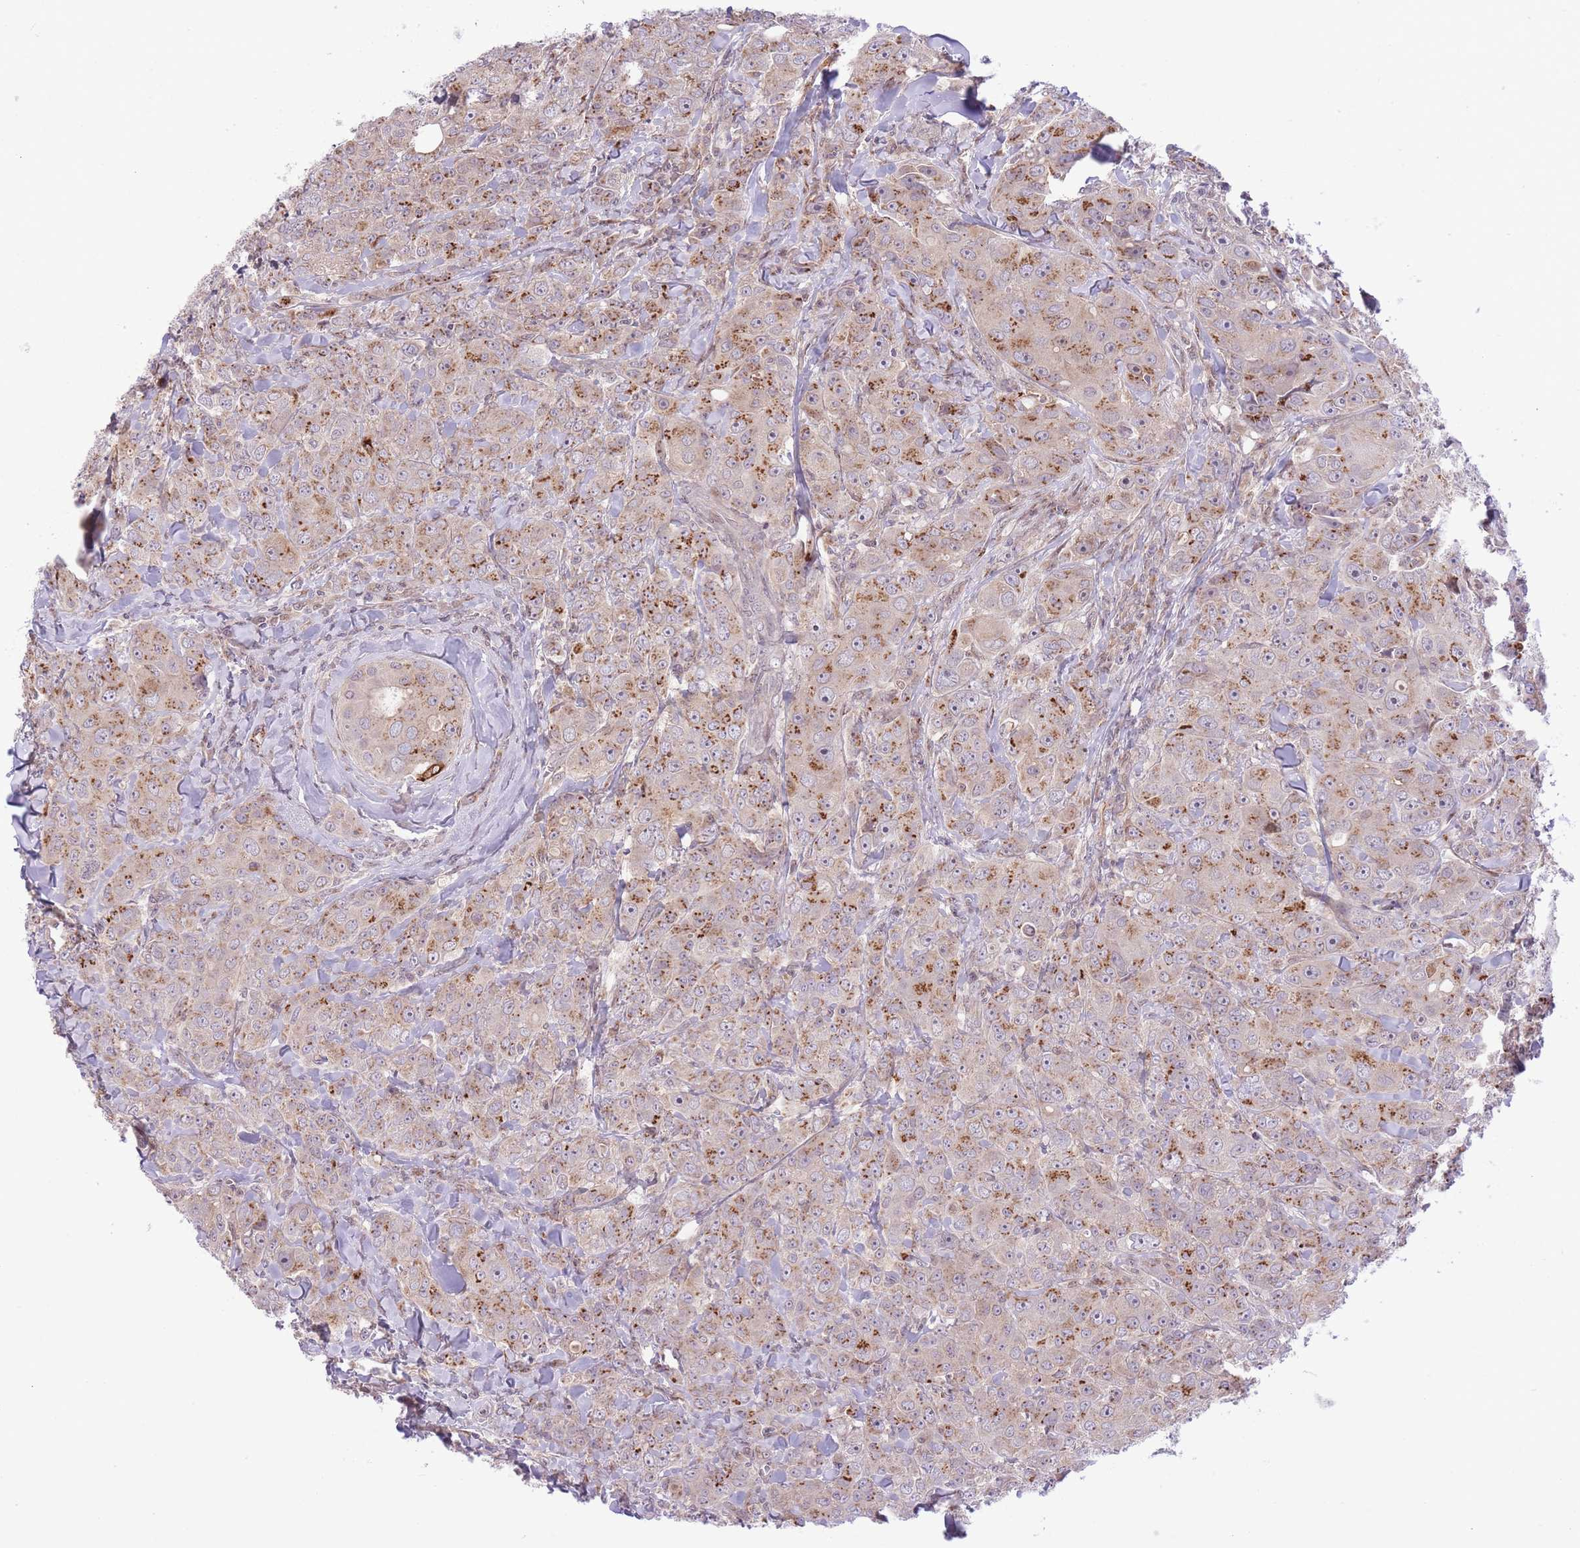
{"staining": {"intensity": "moderate", "quantity": "25%-75%", "location": "cytoplasmic/membranous"}, "tissue": "breast cancer", "cell_type": "Tumor cells", "image_type": "cancer", "snomed": [{"axis": "morphology", "description": "Duct carcinoma"}, {"axis": "topography", "description": "Breast"}], "caption": "Breast infiltrating ductal carcinoma was stained to show a protein in brown. There is medium levels of moderate cytoplasmic/membranous expression in approximately 25%-75% of tumor cells.", "gene": "ZBED5", "patient": {"sex": "female", "age": 43}}